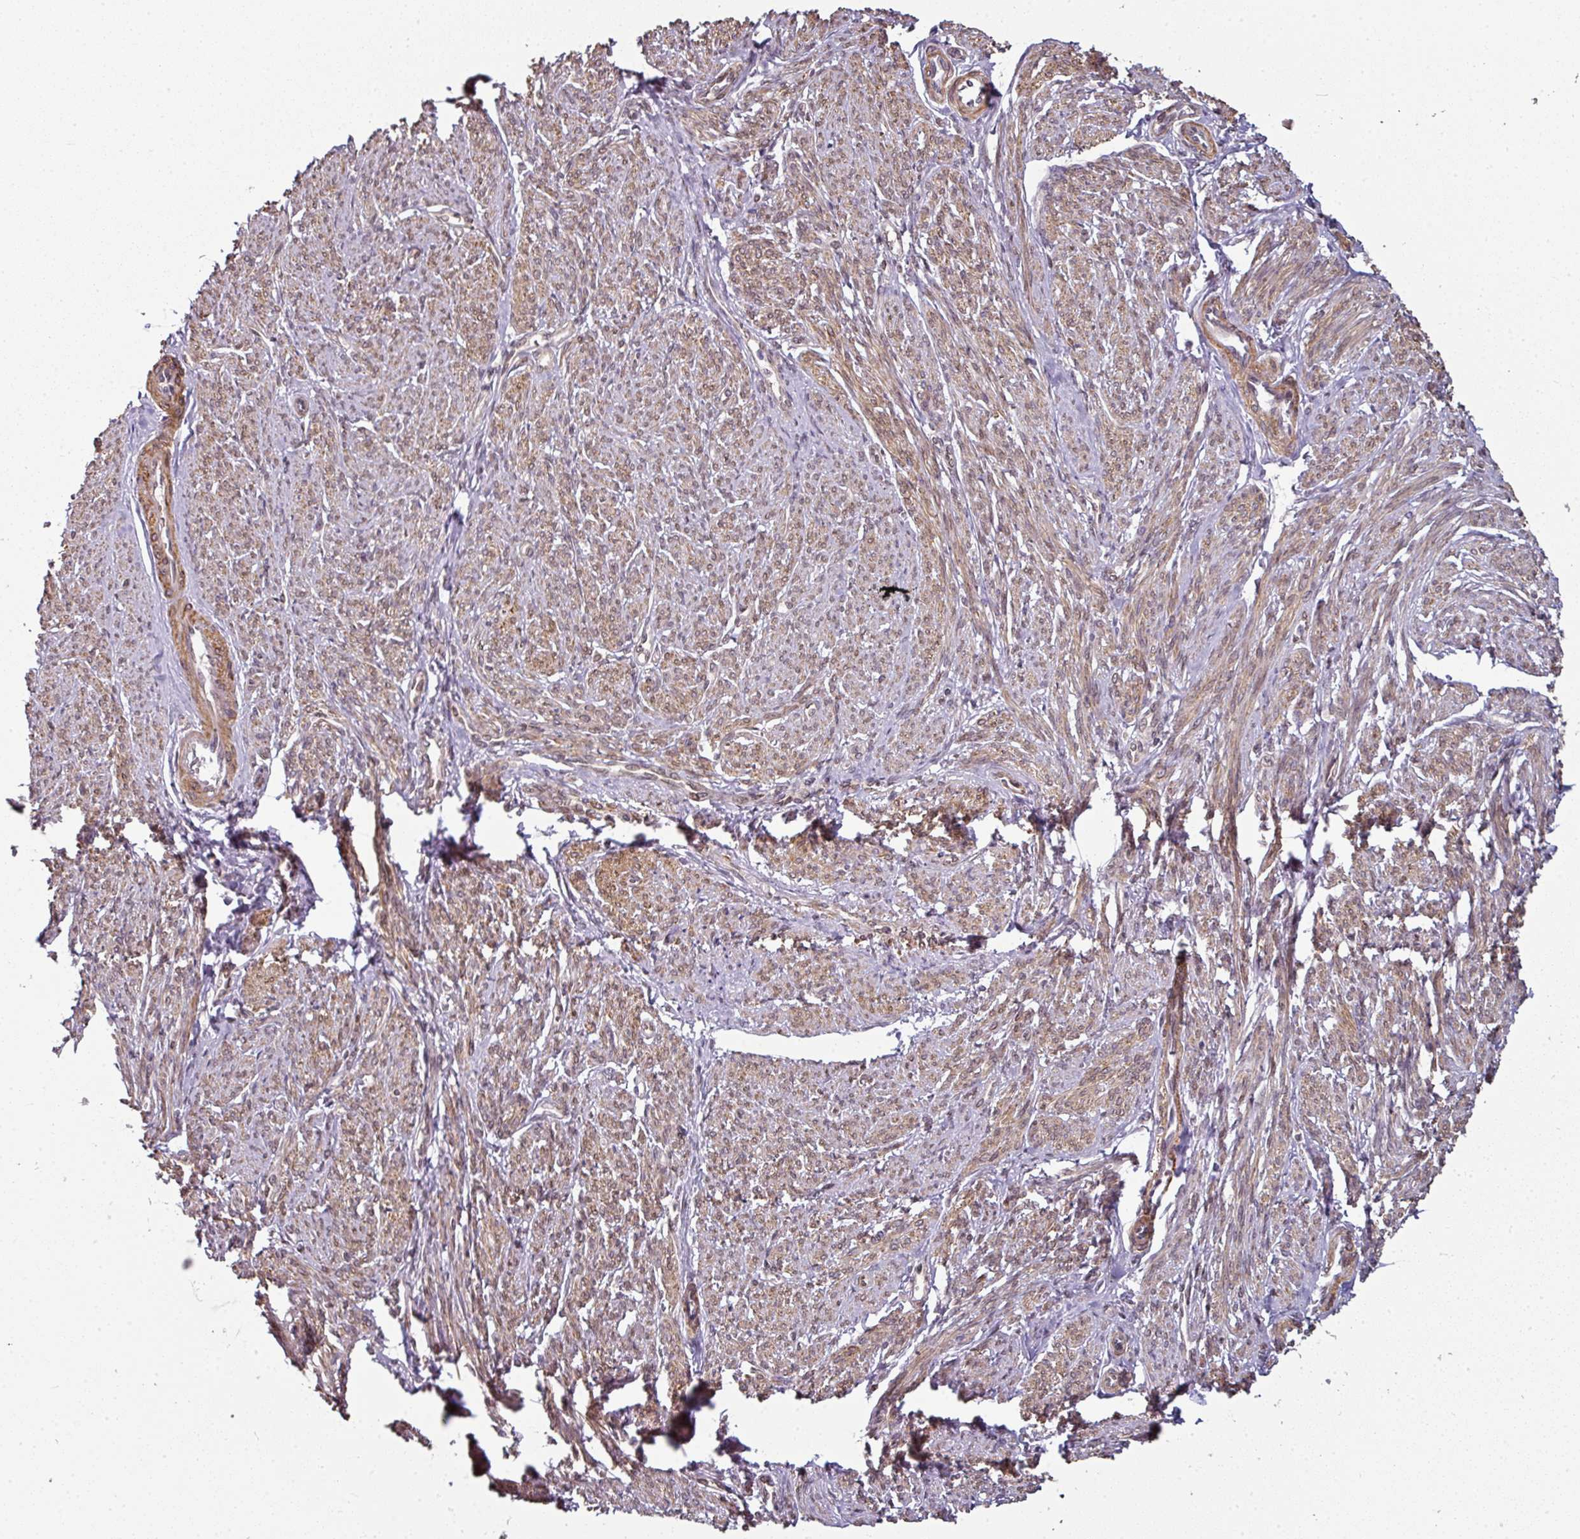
{"staining": {"intensity": "moderate", "quantity": ">75%", "location": "cytoplasmic/membranous,nuclear"}, "tissue": "smooth muscle", "cell_type": "Smooth muscle cells", "image_type": "normal", "snomed": [{"axis": "morphology", "description": "Normal tissue, NOS"}, {"axis": "topography", "description": "Smooth muscle"}], "caption": "Protein staining of unremarkable smooth muscle demonstrates moderate cytoplasmic/membranous,nuclear staining in about >75% of smooth muscle cells.", "gene": "RANGAP1", "patient": {"sex": "female", "age": 65}}